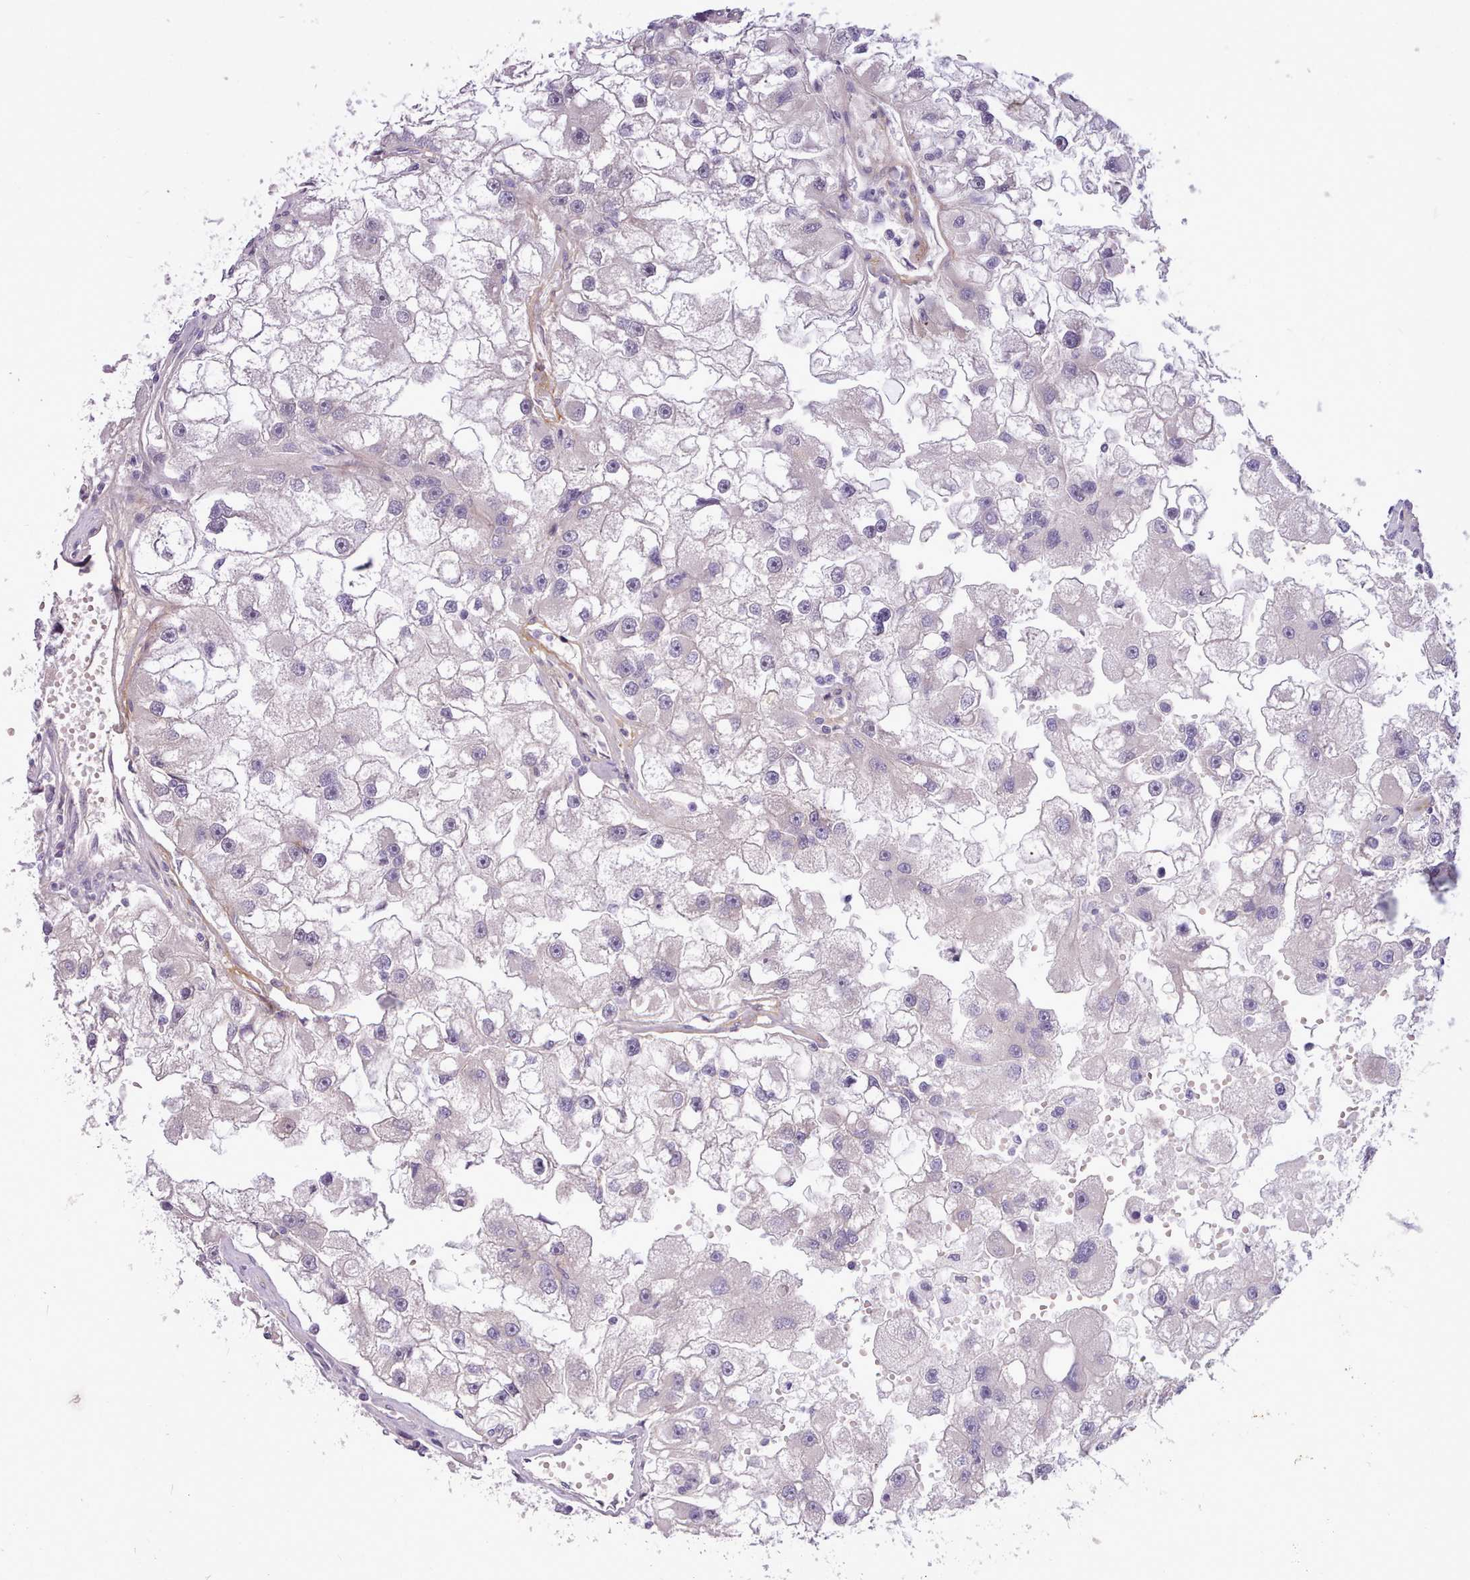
{"staining": {"intensity": "negative", "quantity": "none", "location": "none"}, "tissue": "renal cancer", "cell_type": "Tumor cells", "image_type": "cancer", "snomed": [{"axis": "morphology", "description": "Adenocarcinoma, NOS"}, {"axis": "topography", "description": "Kidney"}], "caption": "This photomicrograph is of renal cancer (adenocarcinoma) stained with immunohistochemistry (IHC) to label a protein in brown with the nuclei are counter-stained blue. There is no expression in tumor cells.", "gene": "CYP2A13", "patient": {"sex": "male", "age": 63}}